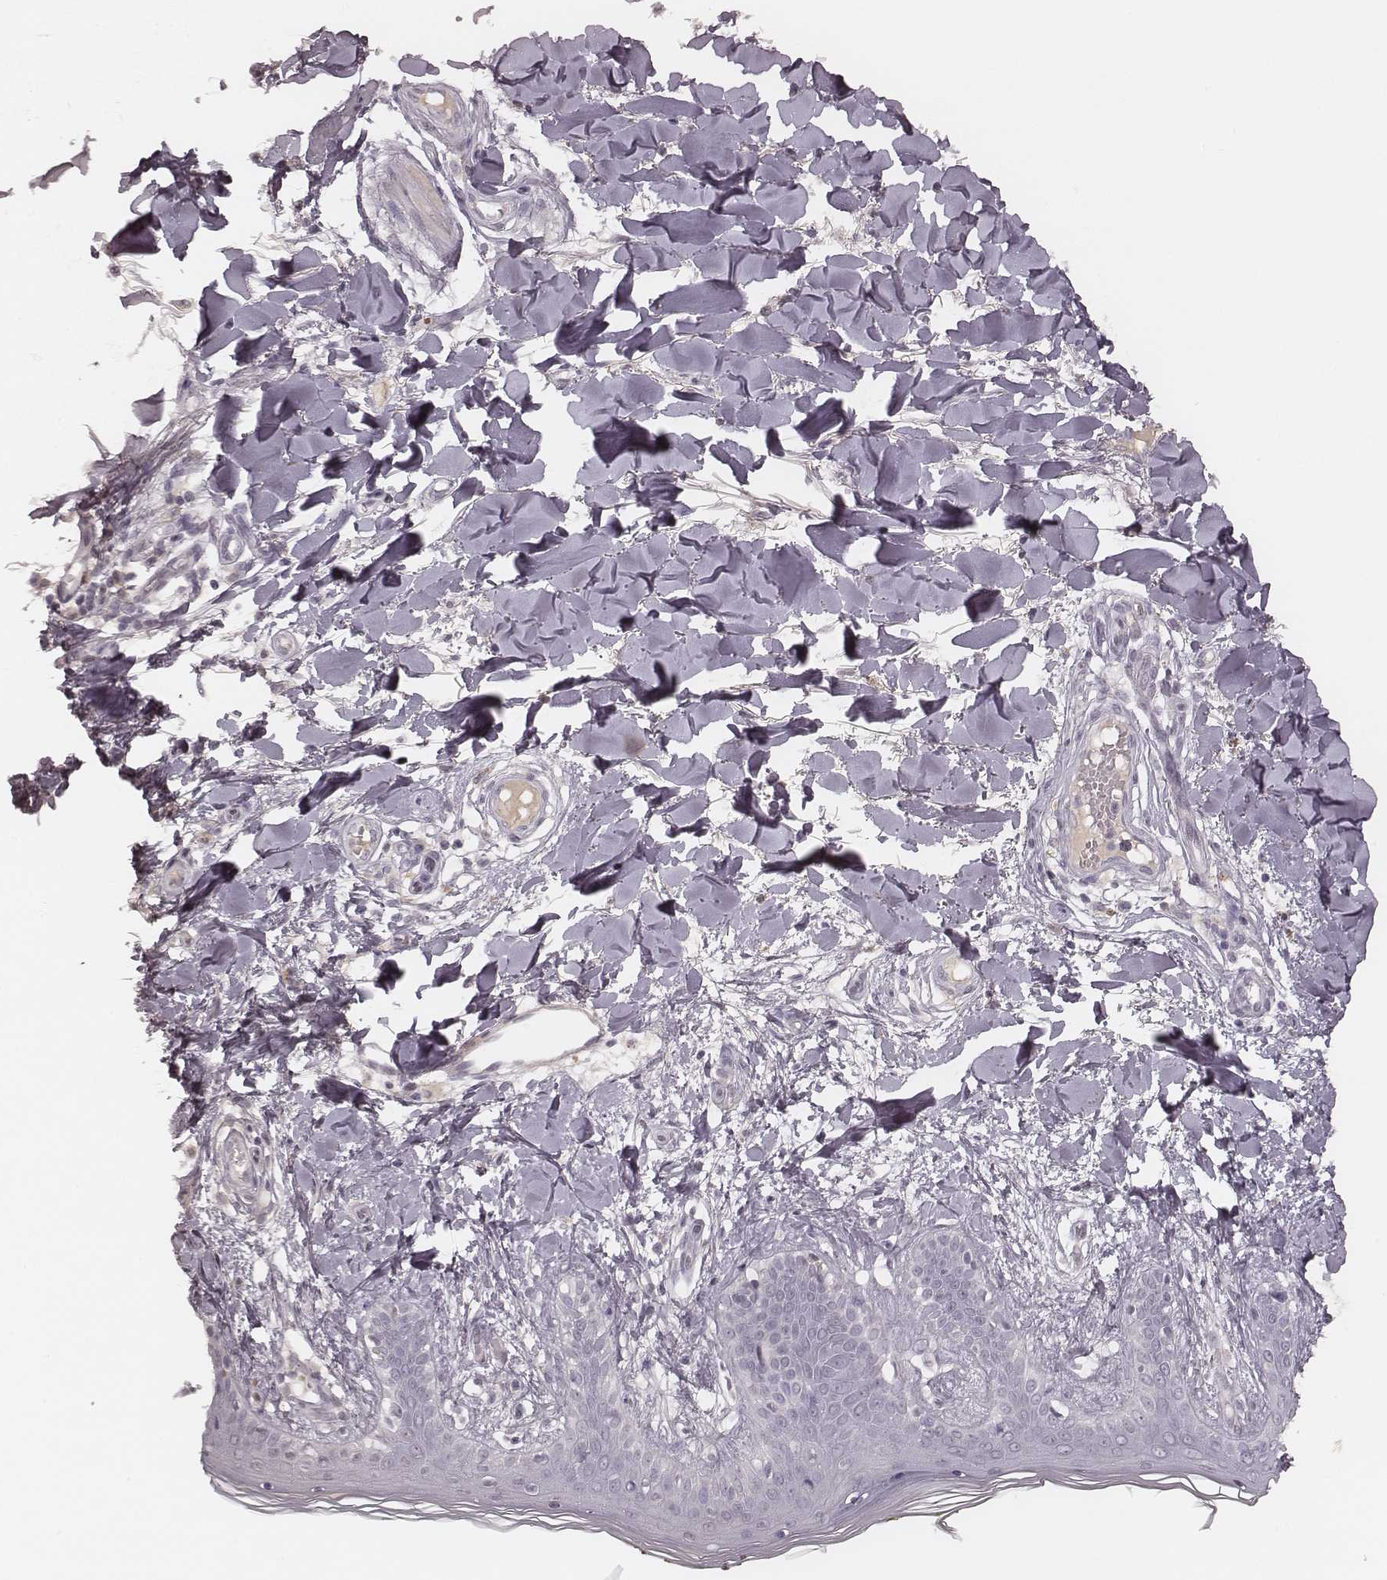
{"staining": {"intensity": "negative", "quantity": "none", "location": "none"}, "tissue": "skin", "cell_type": "Fibroblasts", "image_type": "normal", "snomed": [{"axis": "morphology", "description": "Normal tissue, NOS"}, {"axis": "topography", "description": "Skin"}], "caption": "The IHC micrograph has no significant expression in fibroblasts of skin. The staining is performed using DAB (3,3'-diaminobenzidine) brown chromogen with nuclei counter-stained in using hematoxylin.", "gene": "MSX1", "patient": {"sex": "female", "age": 34}}